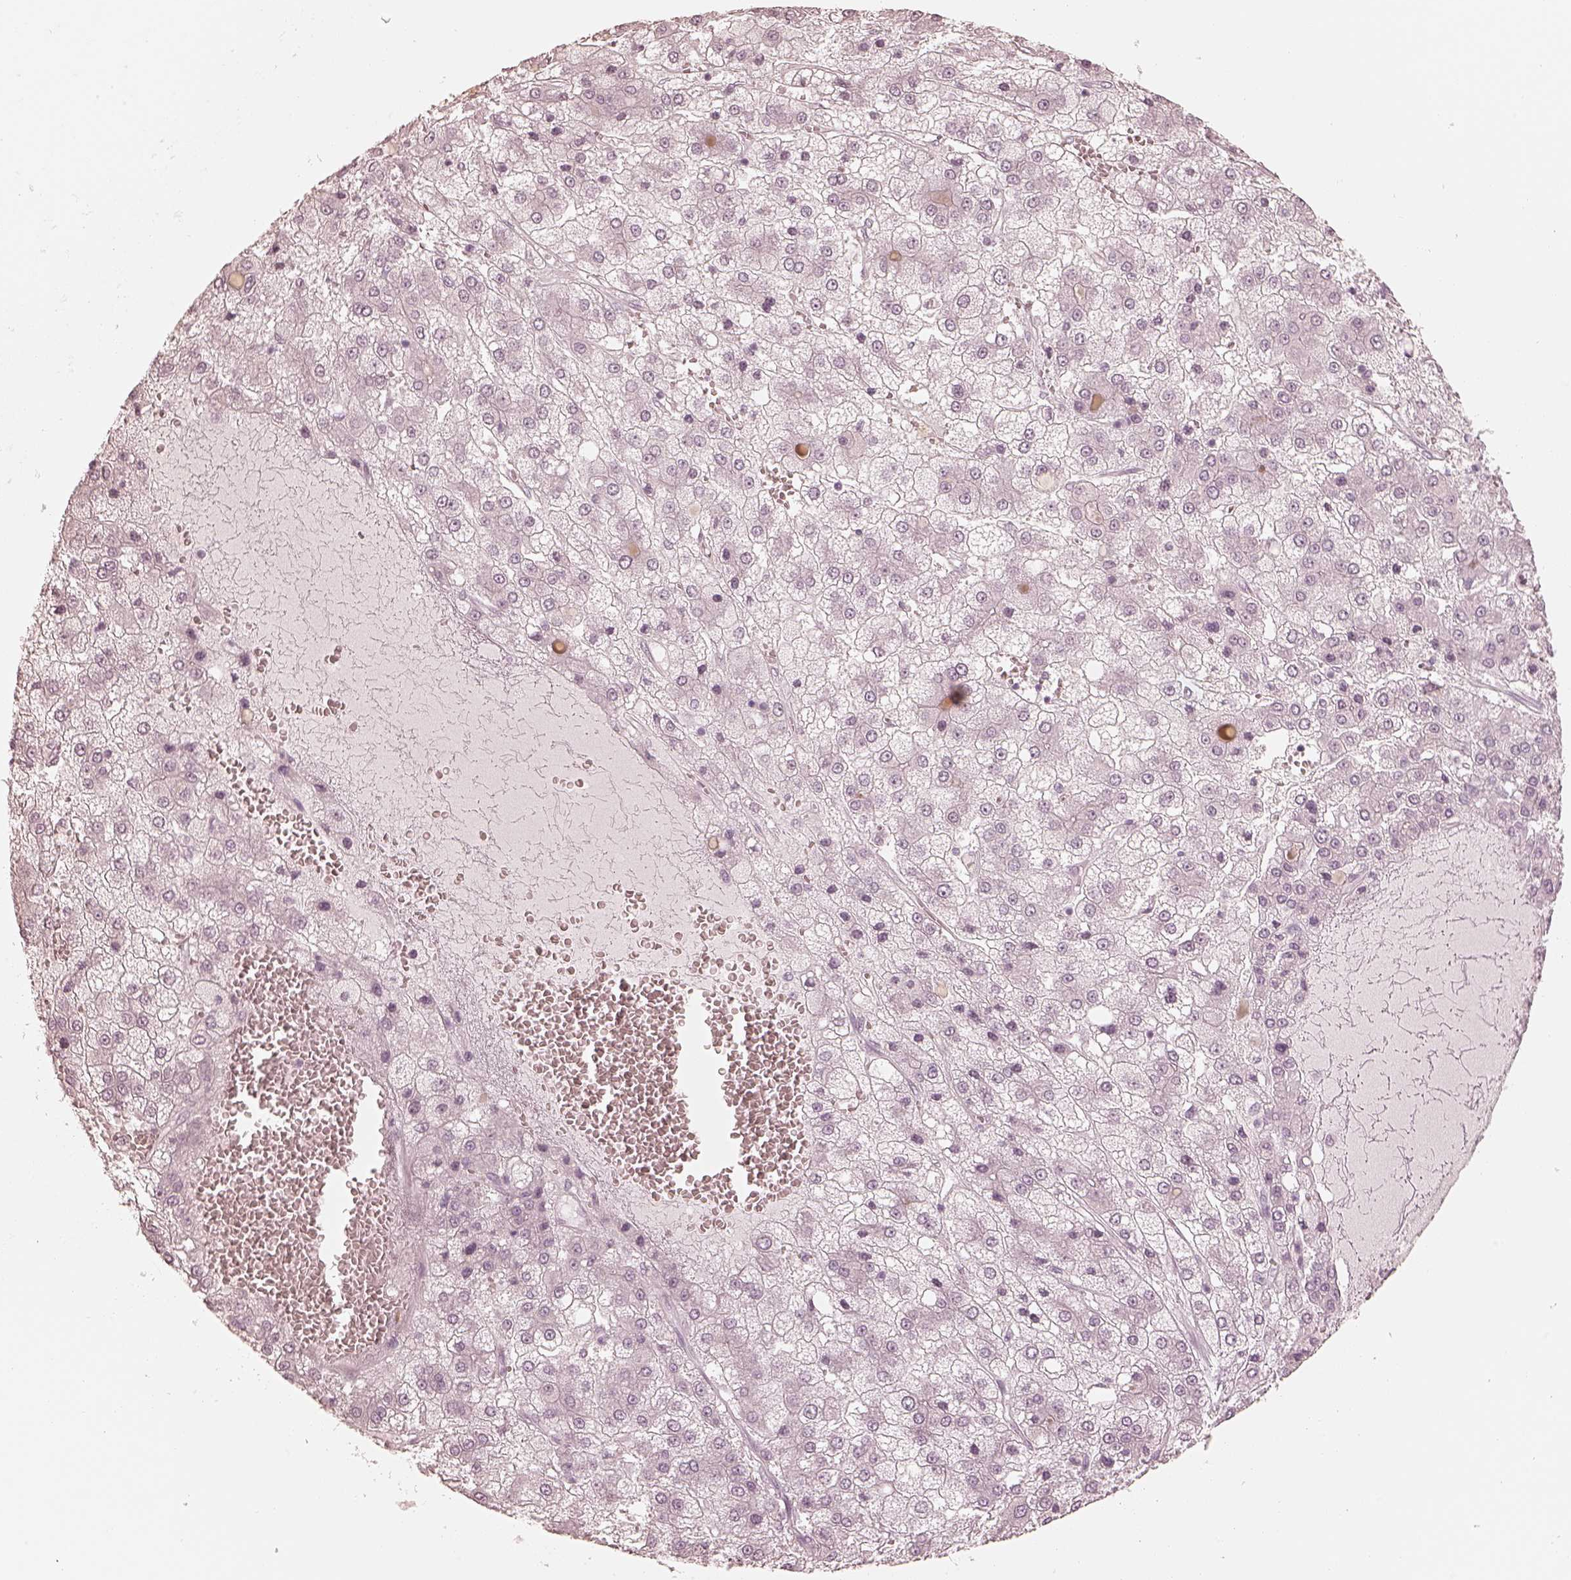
{"staining": {"intensity": "negative", "quantity": "none", "location": "none"}, "tissue": "liver cancer", "cell_type": "Tumor cells", "image_type": "cancer", "snomed": [{"axis": "morphology", "description": "Carcinoma, Hepatocellular, NOS"}, {"axis": "topography", "description": "Liver"}], "caption": "Immunohistochemistry of human liver hepatocellular carcinoma displays no staining in tumor cells. (Brightfield microscopy of DAB immunohistochemistry at high magnification).", "gene": "CALR3", "patient": {"sex": "male", "age": 73}}